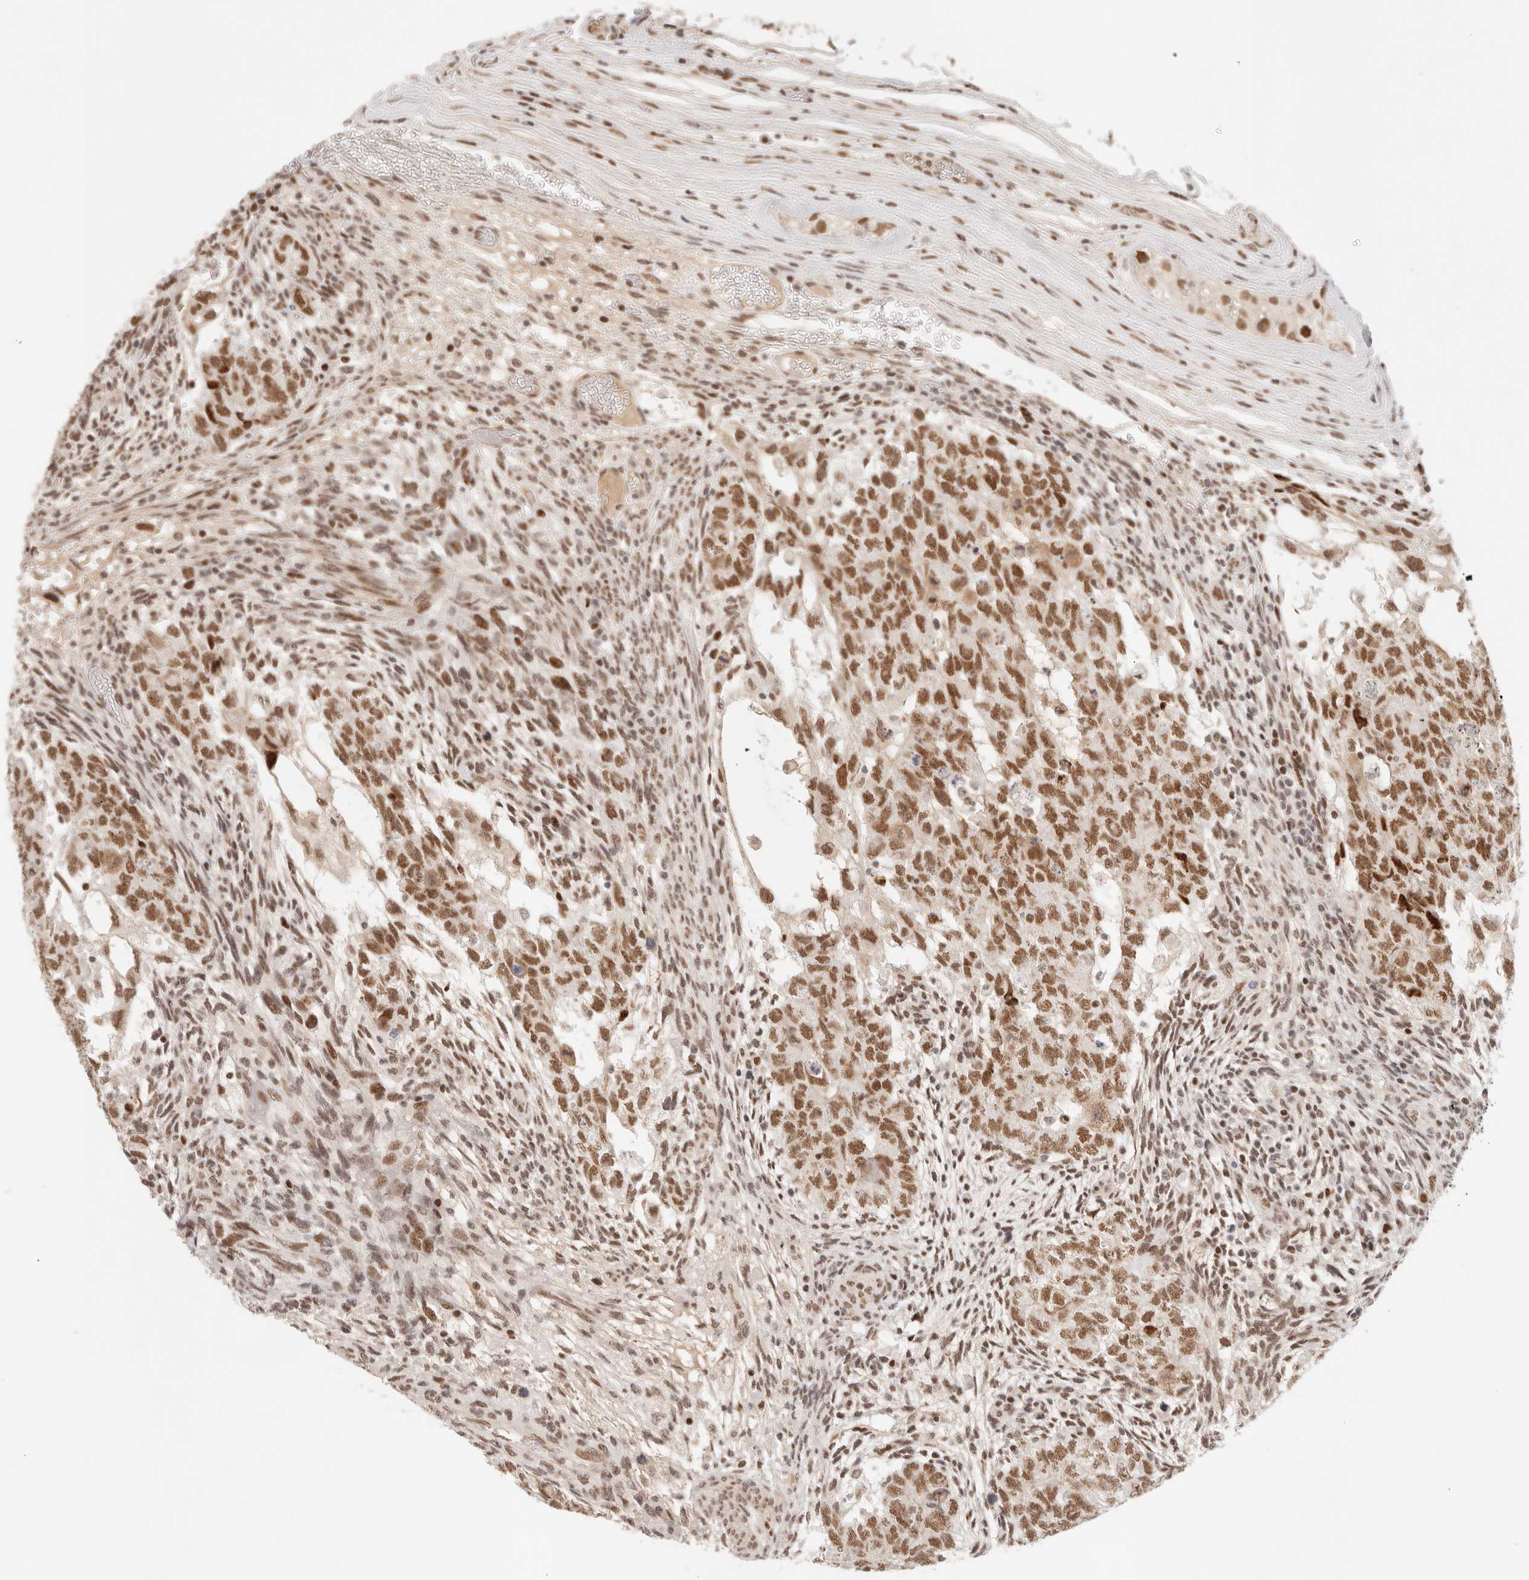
{"staining": {"intensity": "moderate", "quantity": ">75%", "location": "nuclear"}, "tissue": "testis cancer", "cell_type": "Tumor cells", "image_type": "cancer", "snomed": [{"axis": "morphology", "description": "Normal tissue, NOS"}, {"axis": "morphology", "description": "Carcinoma, Embryonal, NOS"}, {"axis": "topography", "description": "Testis"}], "caption": "Protein staining of testis cancer tissue demonstrates moderate nuclear expression in about >75% of tumor cells. The staining is performed using DAB (3,3'-diaminobenzidine) brown chromogen to label protein expression. The nuclei are counter-stained blue using hematoxylin.", "gene": "HOXC5", "patient": {"sex": "male", "age": 36}}